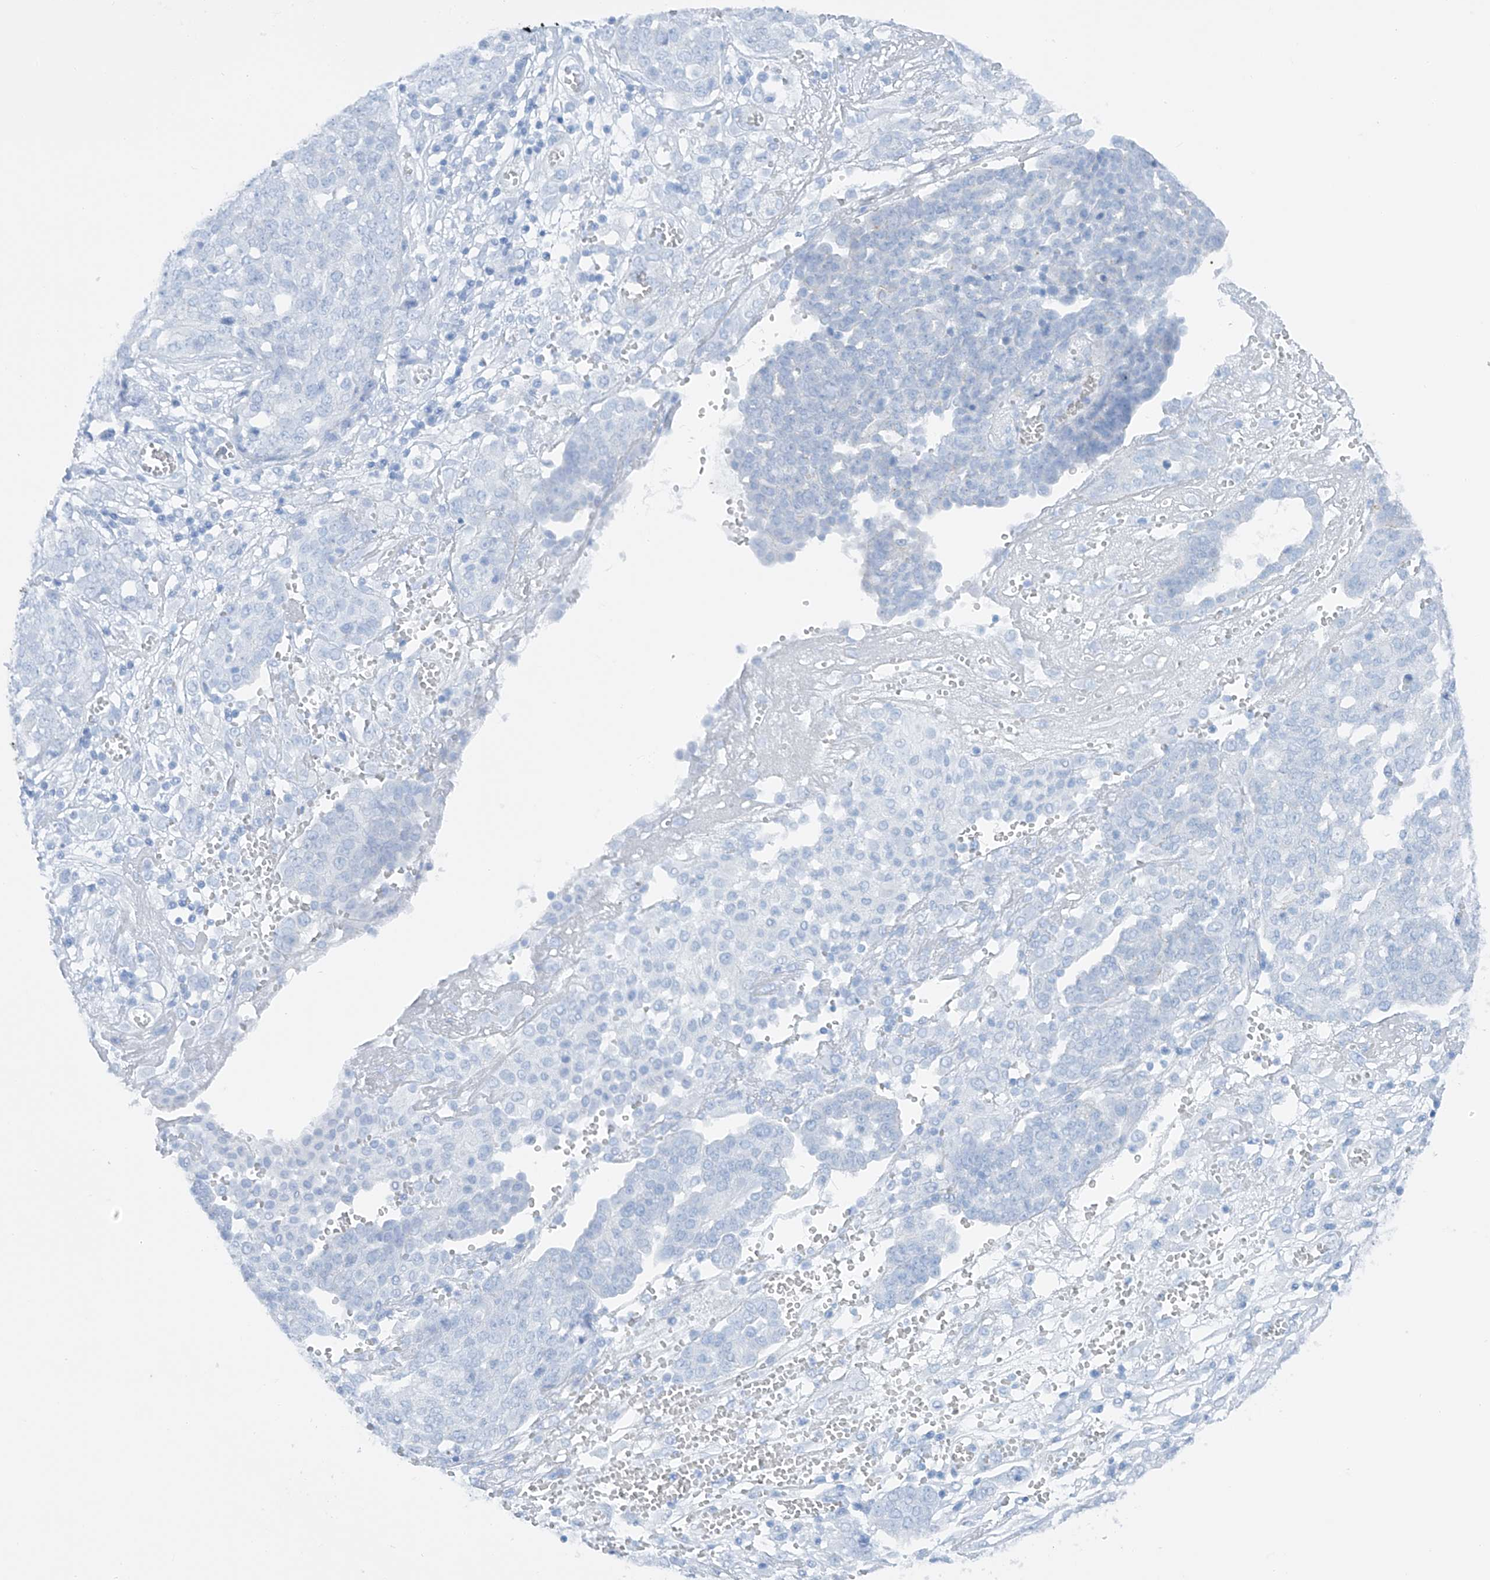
{"staining": {"intensity": "negative", "quantity": "none", "location": "none"}, "tissue": "ovarian cancer", "cell_type": "Tumor cells", "image_type": "cancer", "snomed": [{"axis": "morphology", "description": "Cystadenocarcinoma, serous, NOS"}, {"axis": "topography", "description": "Soft tissue"}, {"axis": "topography", "description": "Ovary"}], "caption": "High magnification brightfield microscopy of ovarian serous cystadenocarcinoma stained with DAB (3,3'-diaminobenzidine) (brown) and counterstained with hematoxylin (blue): tumor cells show no significant staining.", "gene": "MAGI1", "patient": {"sex": "female", "age": 57}}